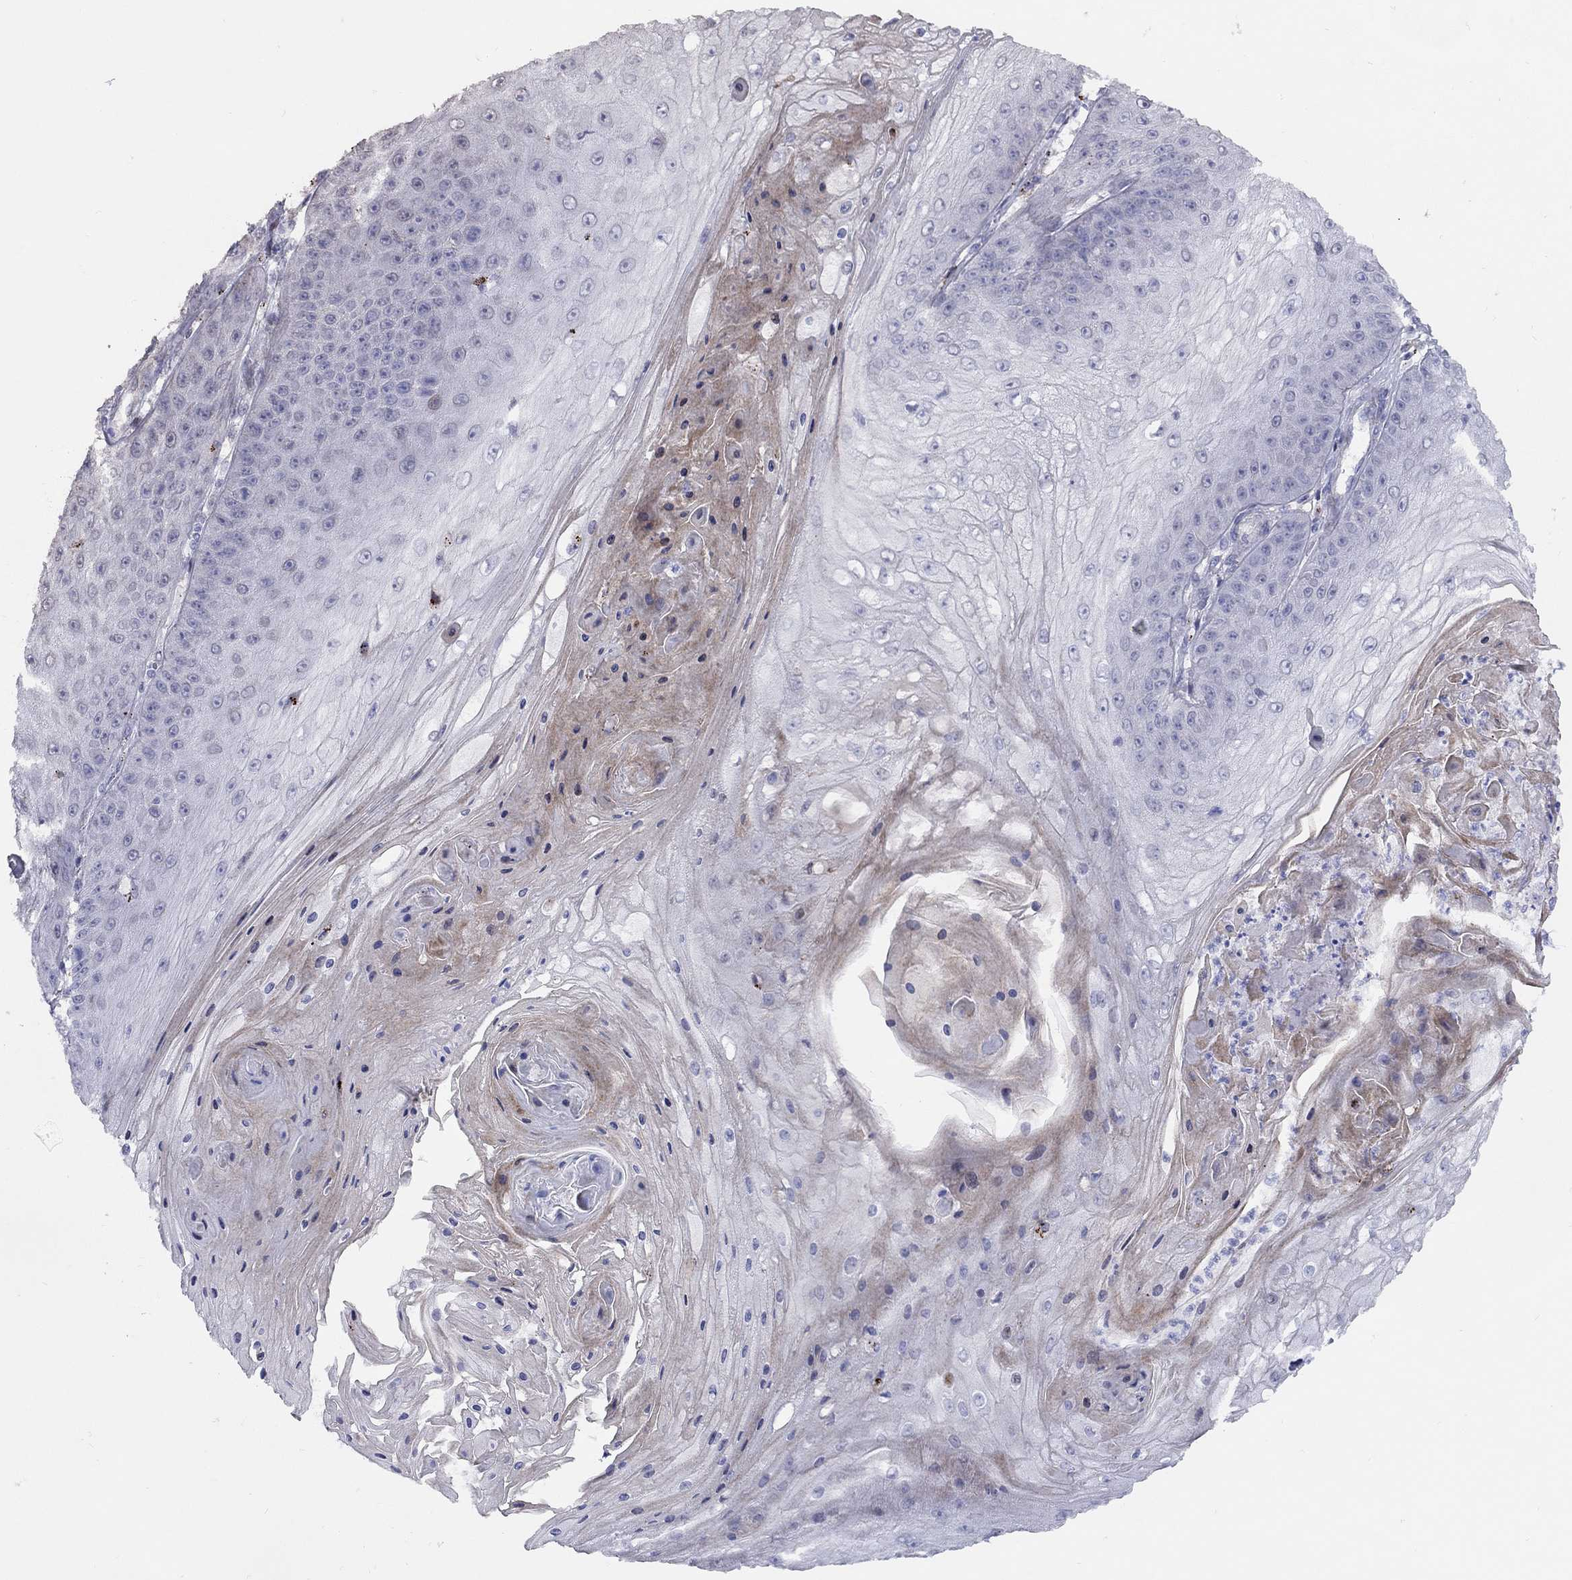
{"staining": {"intensity": "moderate", "quantity": "<25%", "location": "cytoplasmic/membranous"}, "tissue": "skin cancer", "cell_type": "Tumor cells", "image_type": "cancer", "snomed": [{"axis": "morphology", "description": "Squamous cell carcinoma, NOS"}, {"axis": "topography", "description": "Skin"}], "caption": "Immunohistochemical staining of skin cancer shows low levels of moderate cytoplasmic/membranous protein expression in about <25% of tumor cells. Nuclei are stained in blue.", "gene": "MAGEB4", "patient": {"sex": "male", "age": 70}}